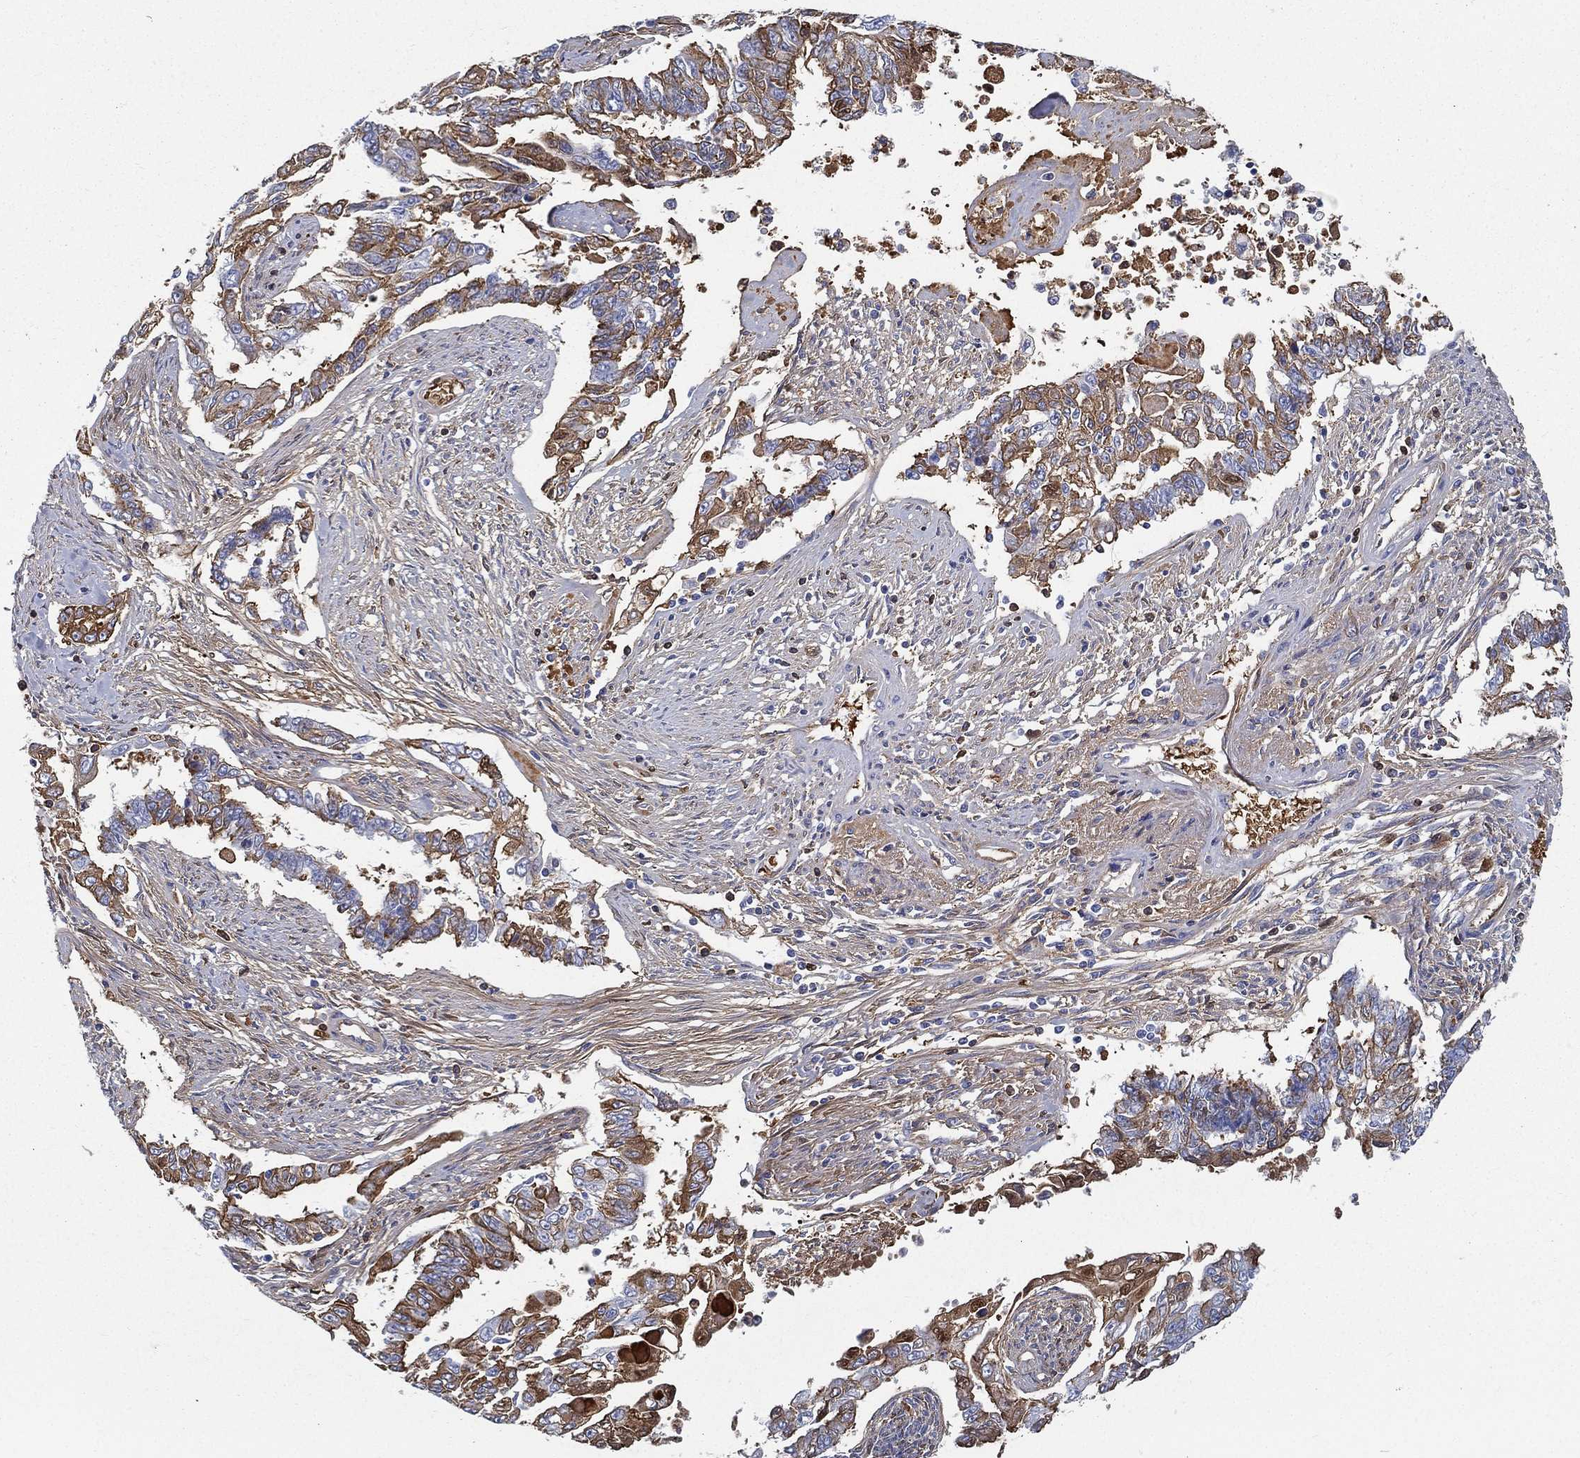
{"staining": {"intensity": "strong", "quantity": ">75%", "location": "cytoplasmic/membranous"}, "tissue": "endometrial cancer", "cell_type": "Tumor cells", "image_type": "cancer", "snomed": [{"axis": "morphology", "description": "Adenocarcinoma, NOS"}, {"axis": "topography", "description": "Uterus"}], "caption": "Protein staining demonstrates strong cytoplasmic/membranous positivity in about >75% of tumor cells in adenocarcinoma (endometrial).", "gene": "IFNB1", "patient": {"sex": "female", "age": 59}}